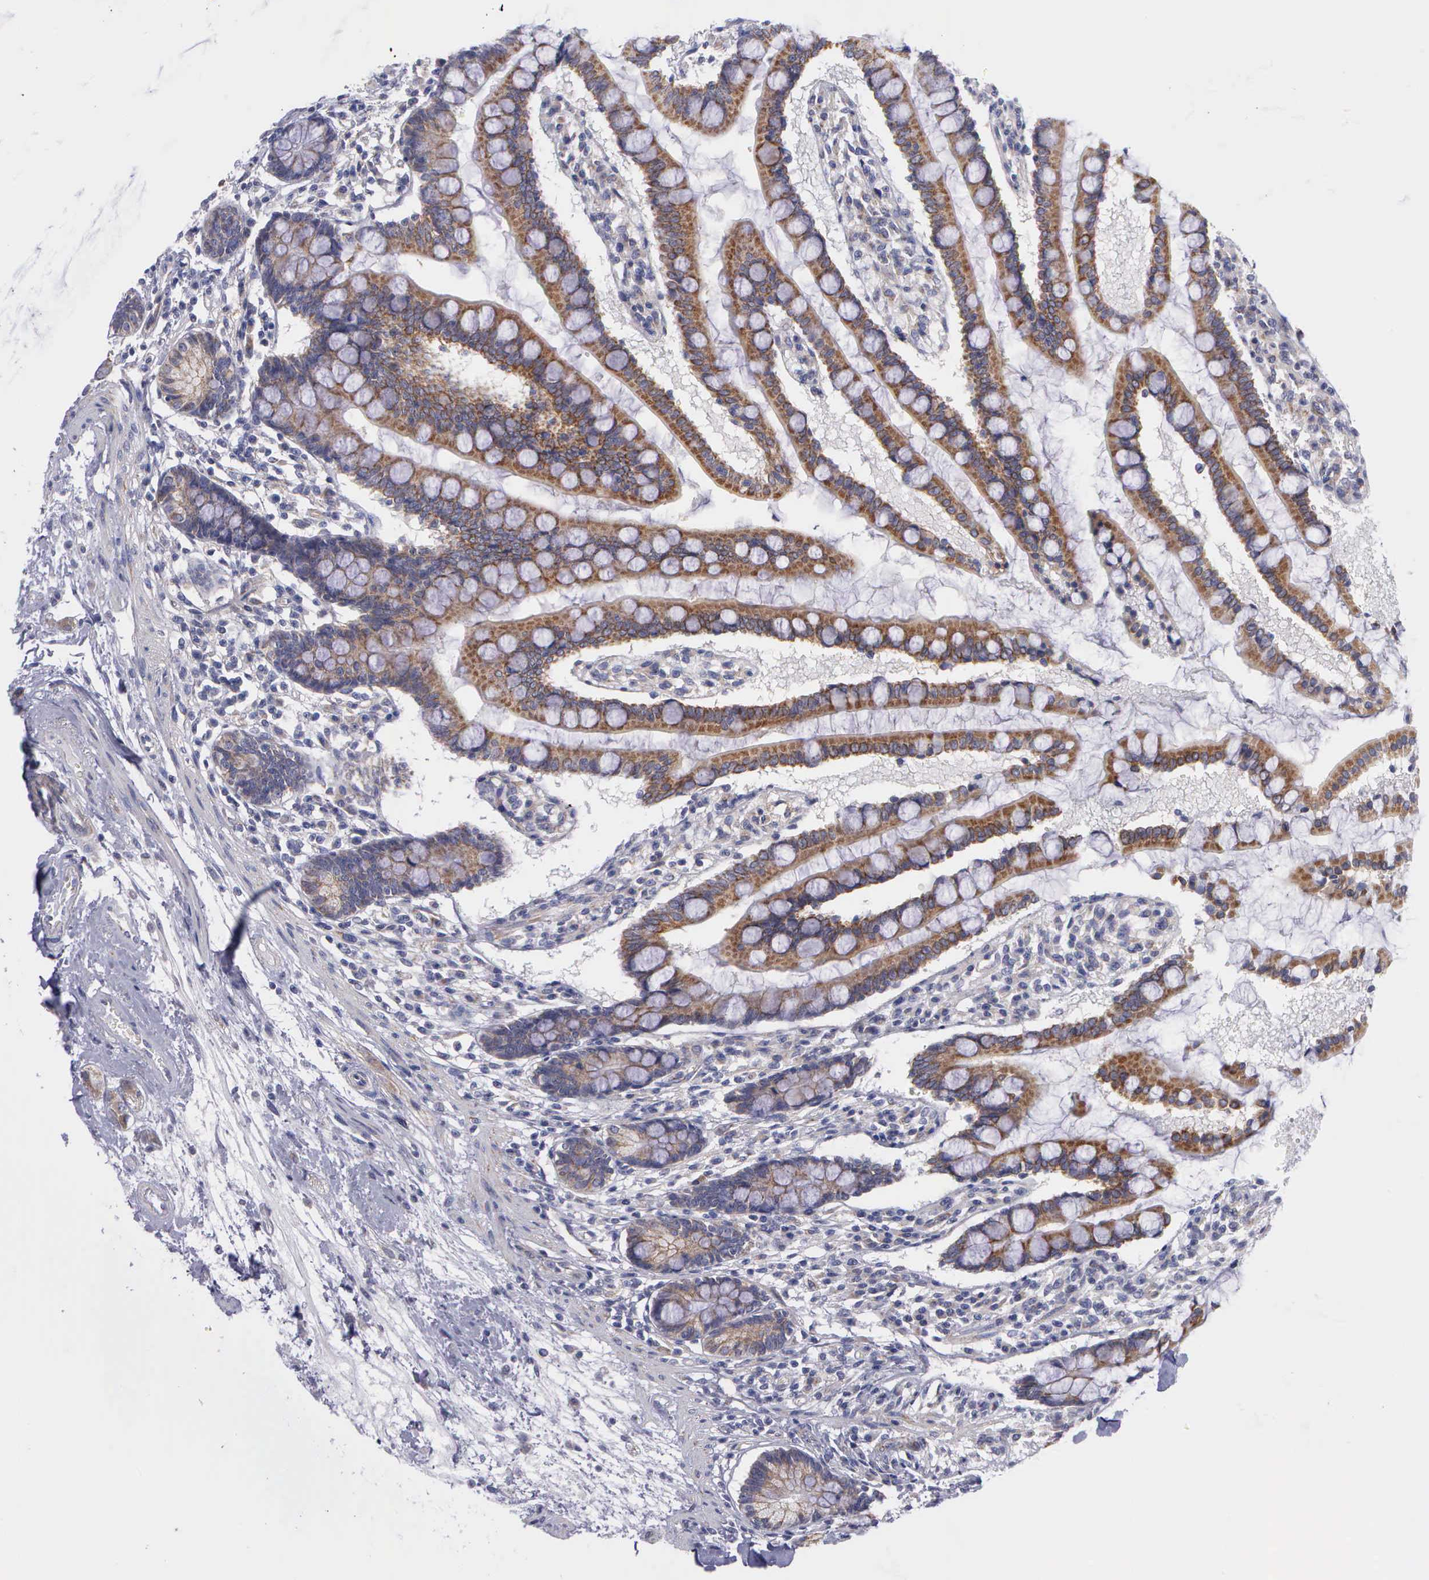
{"staining": {"intensity": "moderate", "quantity": ">75%", "location": "cytoplasmic/membranous"}, "tissue": "small intestine", "cell_type": "Glandular cells", "image_type": "normal", "snomed": [{"axis": "morphology", "description": "Normal tissue, NOS"}, {"axis": "topography", "description": "Small intestine"}], "caption": "Moderate cytoplasmic/membranous protein expression is seen in approximately >75% of glandular cells in small intestine. The protein of interest is shown in brown color, while the nuclei are stained blue.", "gene": "SYNJ2BP", "patient": {"sex": "female", "age": 51}}